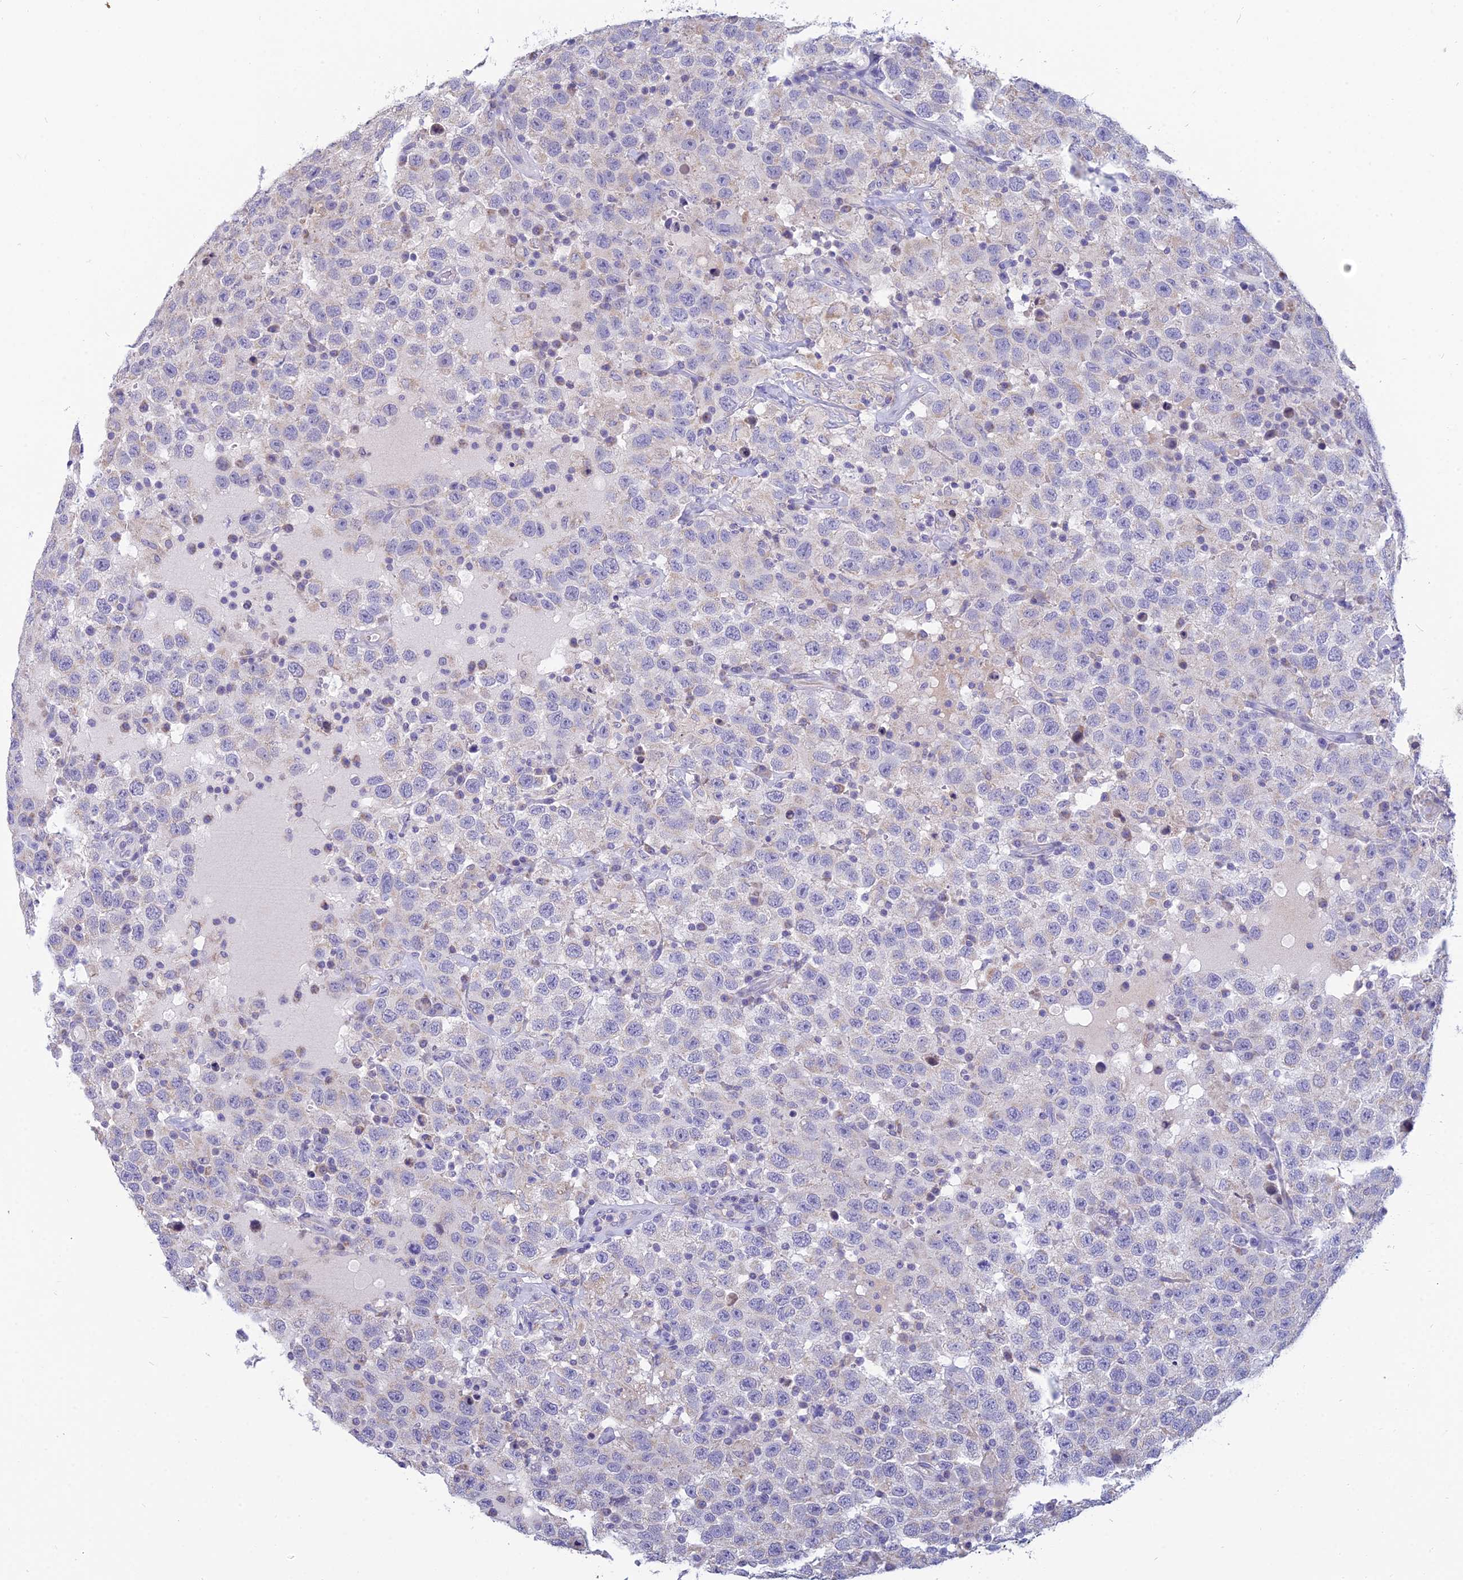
{"staining": {"intensity": "negative", "quantity": "none", "location": "none"}, "tissue": "testis cancer", "cell_type": "Tumor cells", "image_type": "cancer", "snomed": [{"axis": "morphology", "description": "Seminoma, NOS"}, {"axis": "topography", "description": "Testis"}], "caption": "Tumor cells show no significant staining in testis cancer.", "gene": "CFAP206", "patient": {"sex": "male", "age": 41}}